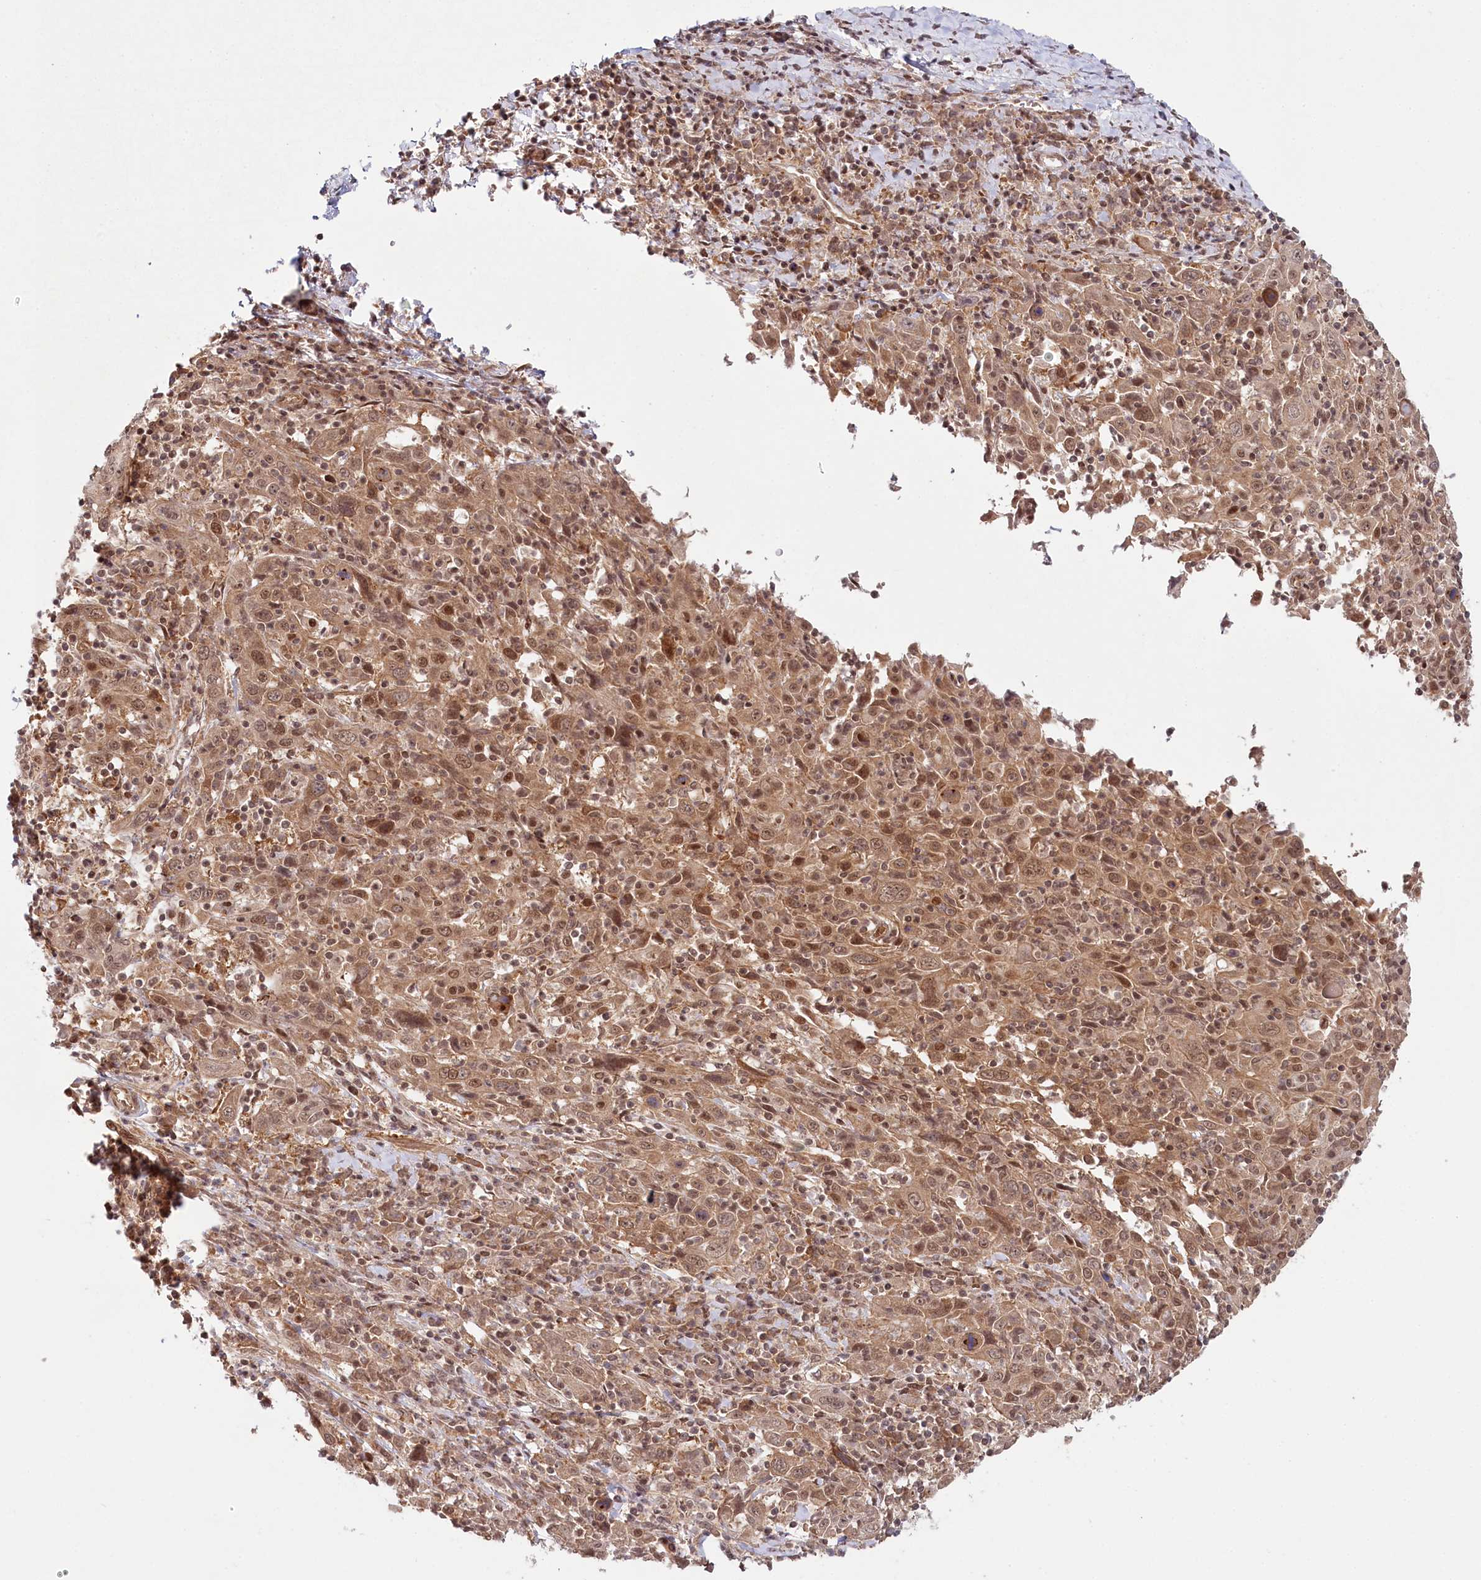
{"staining": {"intensity": "moderate", "quantity": ">75%", "location": "cytoplasmic/membranous,nuclear"}, "tissue": "cervical cancer", "cell_type": "Tumor cells", "image_type": "cancer", "snomed": [{"axis": "morphology", "description": "Squamous cell carcinoma, NOS"}, {"axis": "topography", "description": "Cervix"}], "caption": "Cervical cancer (squamous cell carcinoma) tissue displays moderate cytoplasmic/membranous and nuclear expression in about >75% of tumor cells", "gene": "CCDC65", "patient": {"sex": "female", "age": 46}}